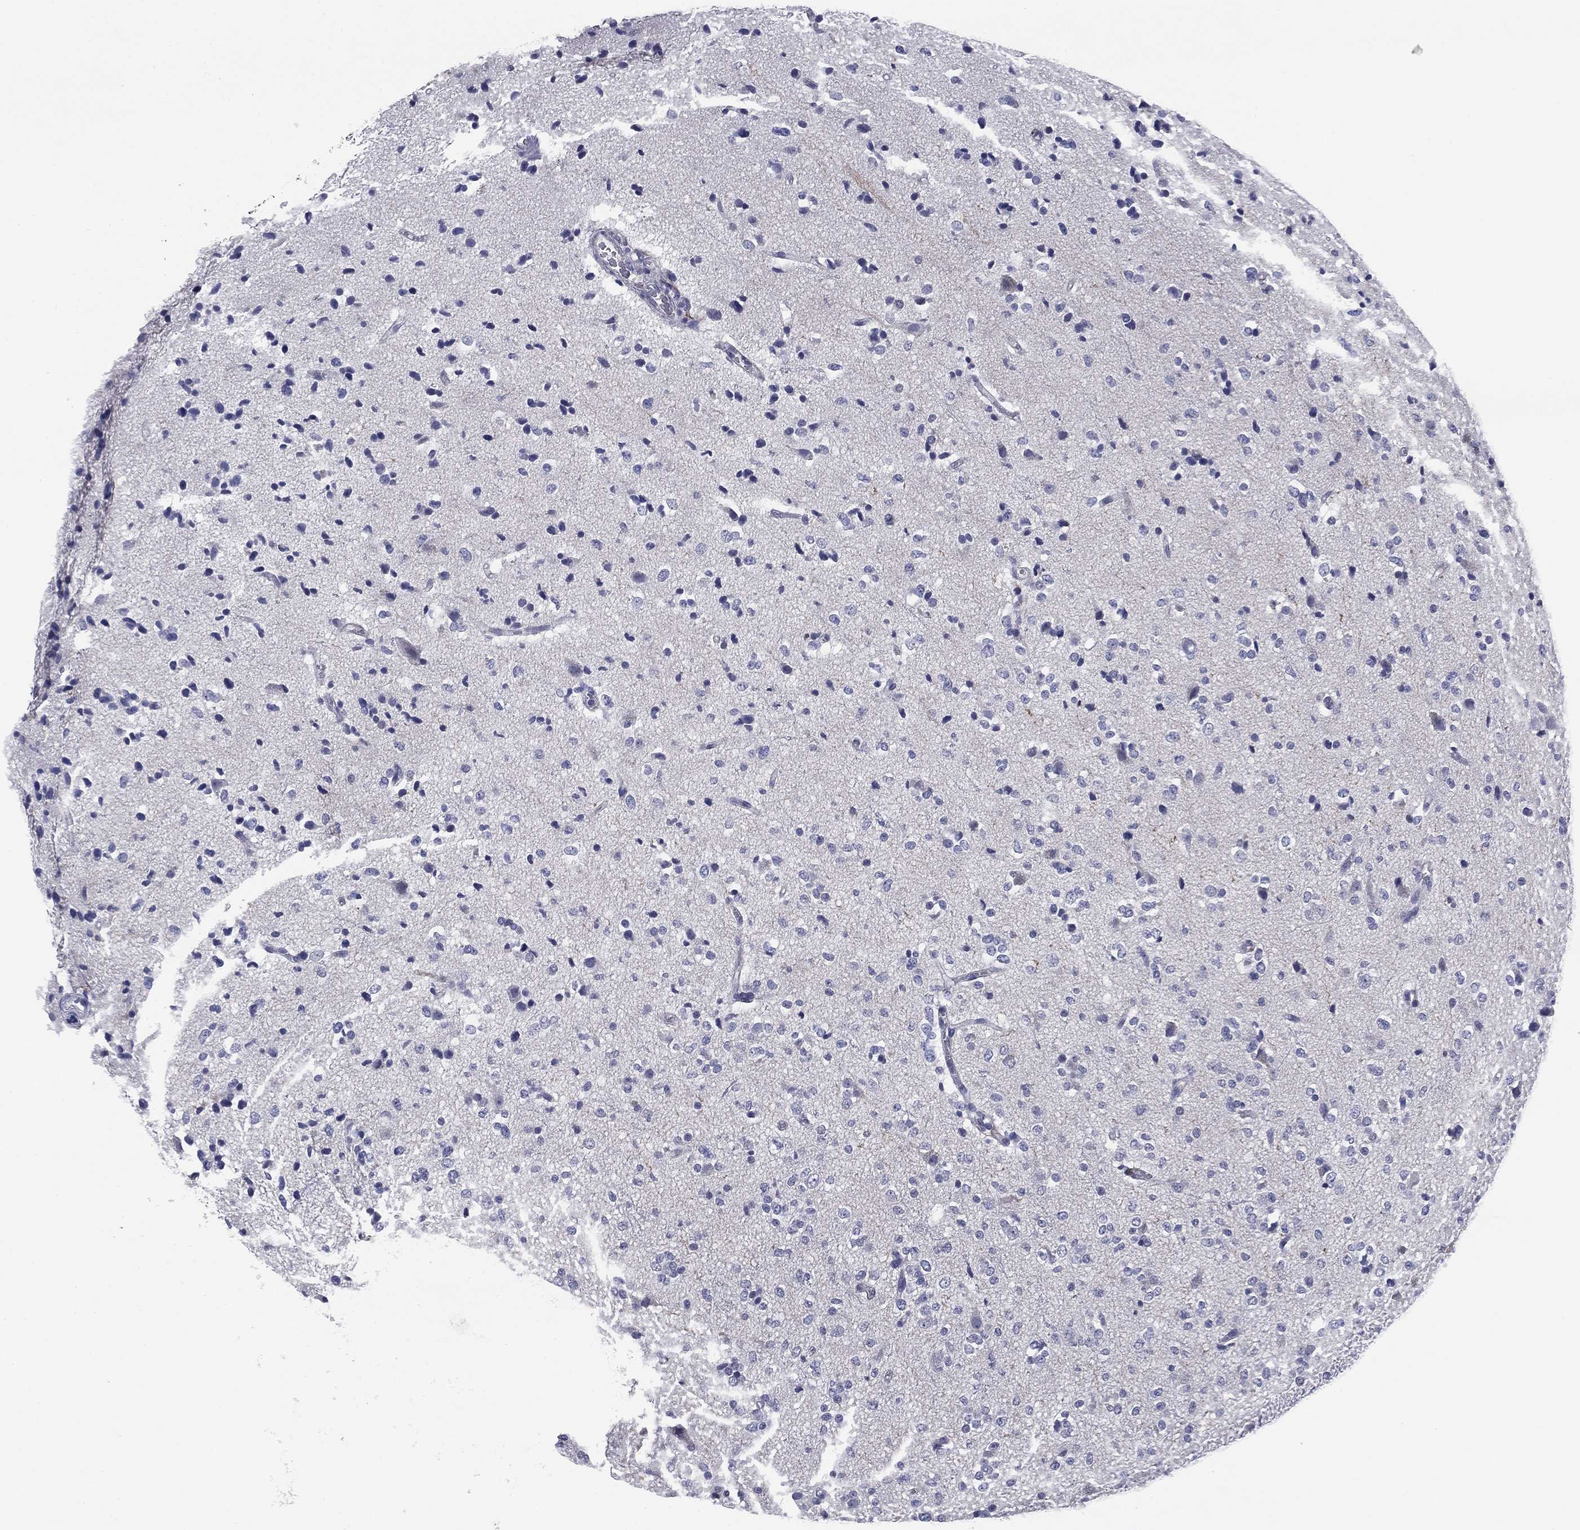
{"staining": {"intensity": "negative", "quantity": "none", "location": "none"}, "tissue": "glioma", "cell_type": "Tumor cells", "image_type": "cancer", "snomed": [{"axis": "morphology", "description": "Glioma, malignant, Low grade"}, {"axis": "topography", "description": "Brain"}], "caption": "An immunohistochemistry micrograph of glioma is shown. There is no staining in tumor cells of glioma.", "gene": "REXO5", "patient": {"sex": "male", "age": 41}}